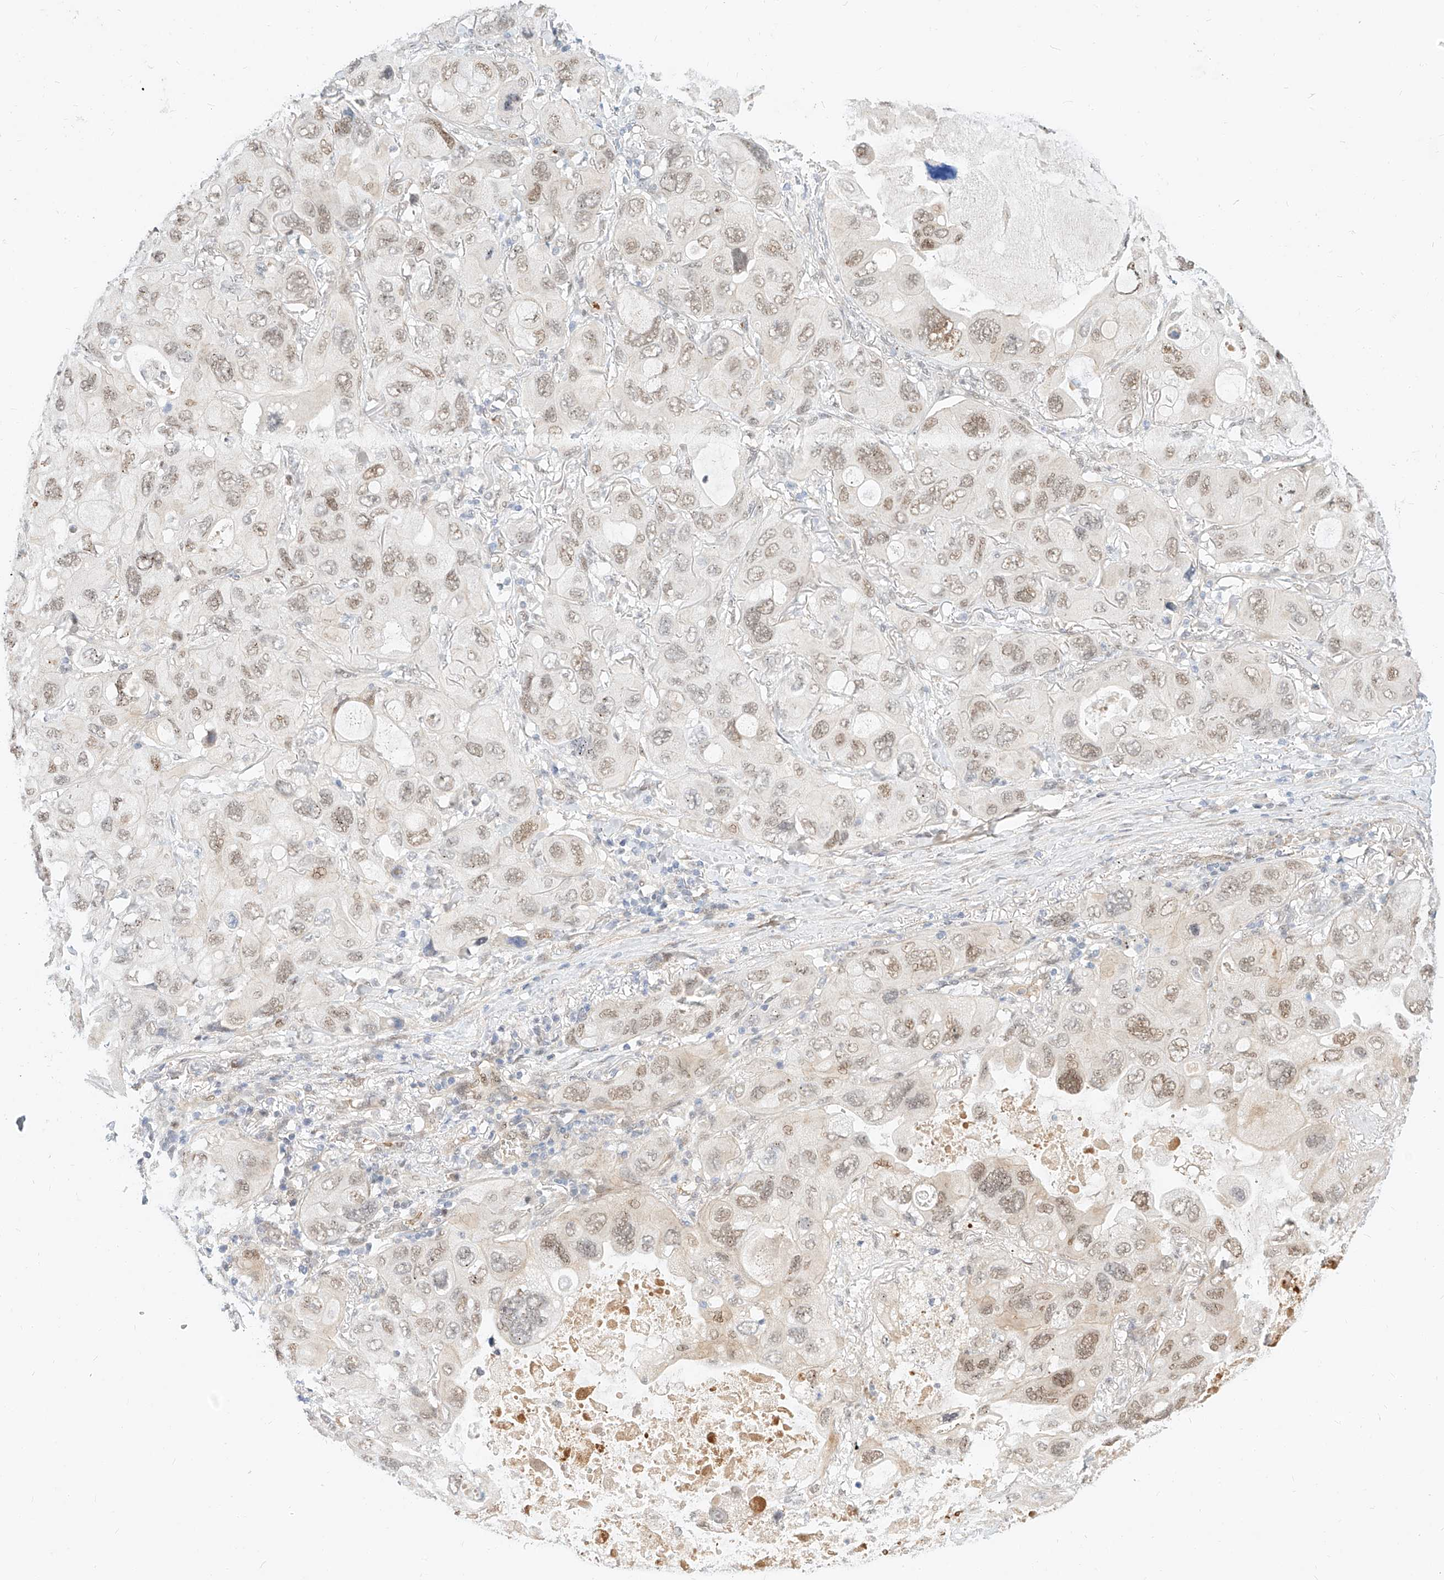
{"staining": {"intensity": "weak", "quantity": ">75%", "location": "nuclear"}, "tissue": "lung cancer", "cell_type": "Tumor cells", "image_type": "cancer", "snomed": [{"axis": "morphology", "description": "Squamous cell carcinoma, NOS"}, {"axis": "topography", "description": "Lung"}], "caption": "Protein staining displays weak nuclear expression in approximately >75% of tumor cells in squamous cell carcinoma (lung).", "gene": "CBX8", "patient": {"sex": "female", "age": 73}}